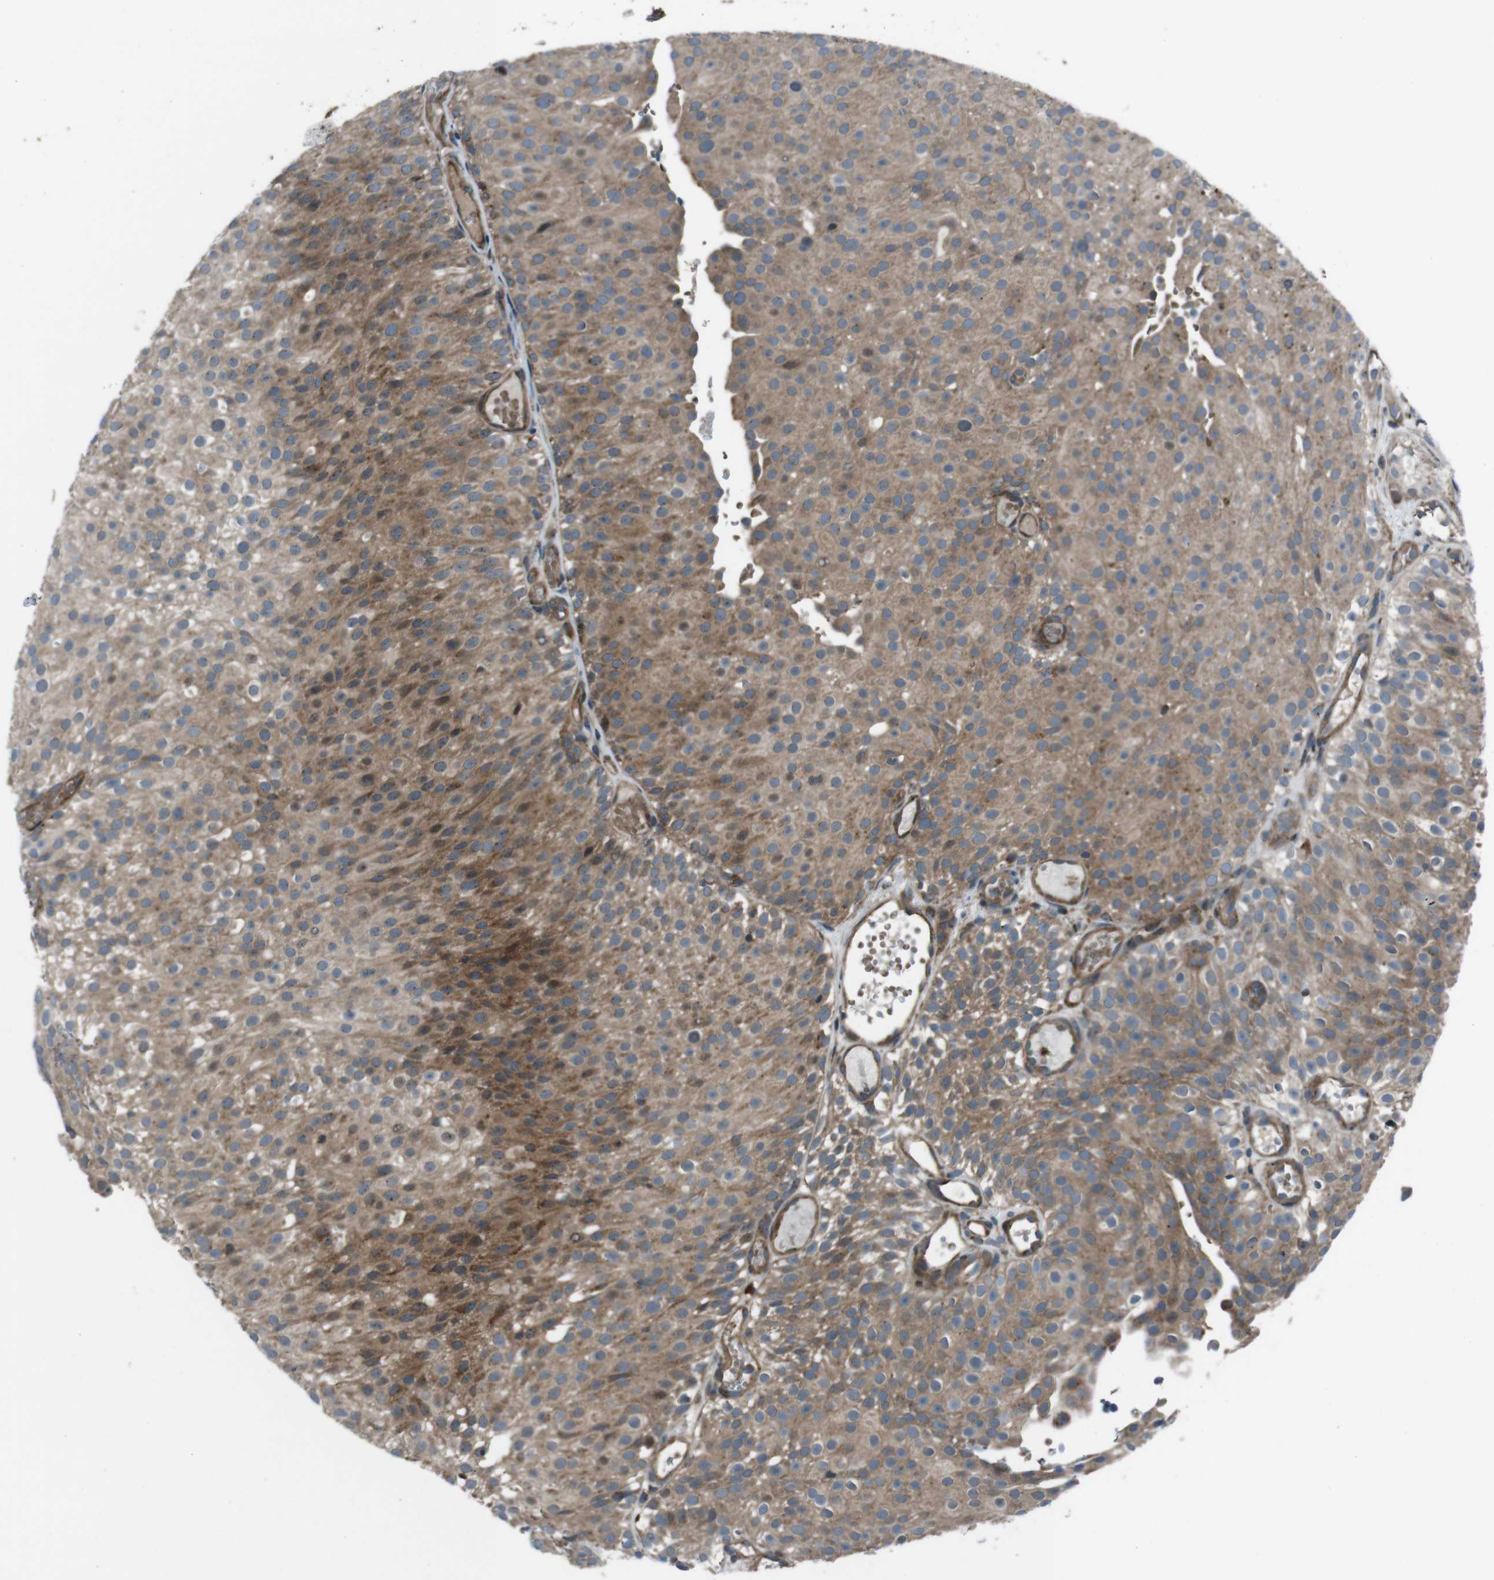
{"staining": {"intensity": "moderate", "quantity": ">75%", "location": "cytoplasmic/membranous"}, "tissue": "urothelial cancer", "cell_type": "Tumor cells", "image_type": "cancer", "snomed": [{"axis": "morphology", "description": "Urothelial carcinoma, Low grade"}, {"axis": "topography", "description": "Urinary bladder"}], "caption": "Moderate cytoplasmic/membranous protein positivity is appreciated in about >75% of tumor cells in urothelial carcinoma (low-grade). The protein of interest is shown in brown color, while the nuclei are stained blue.", "gene": "SLC27A4", "patient": {"sex": "male", "age": 78}}